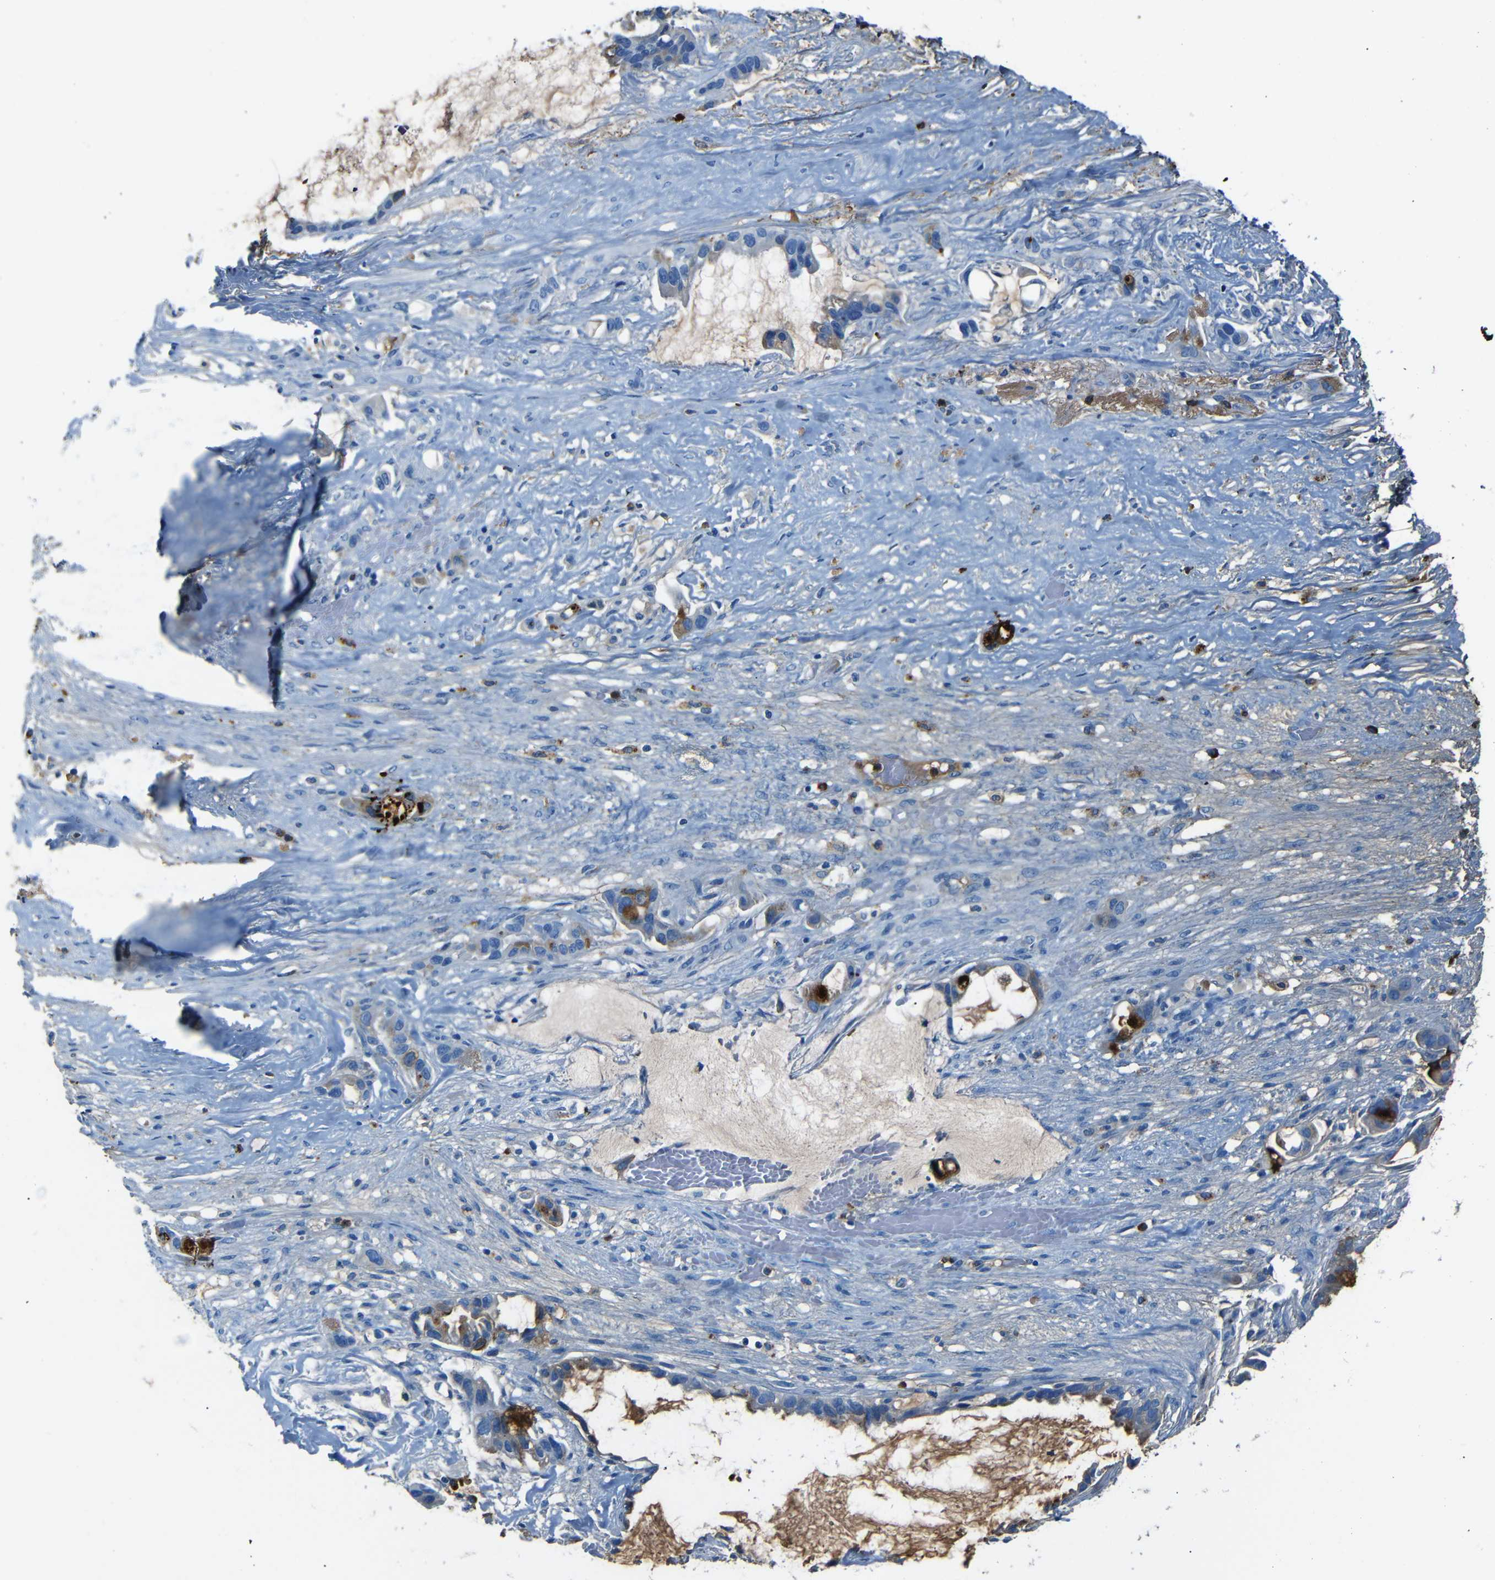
{"staining": {"intensity": "moderate", "quantity": "25%-75%", "location": "cytoplasmic/membranous"}, "tissue": "liver cancer", "cell_type": "Tumor cells", "image_type": "cancer", "snomed": [{"axis": "morphology", "description": "Cholangiocarcinoma"}, {"axis": "topography", "description": "Liver"}], "caption": "This histopathology image reveals IHC staining of cholangiocarcinoma (liver), with medium moderate cytoplasmic/membranous staining in about 25%-75% of tumor cells.", "gene": "SERPINA1", "patient": {"sex": "female", "age": 65}}